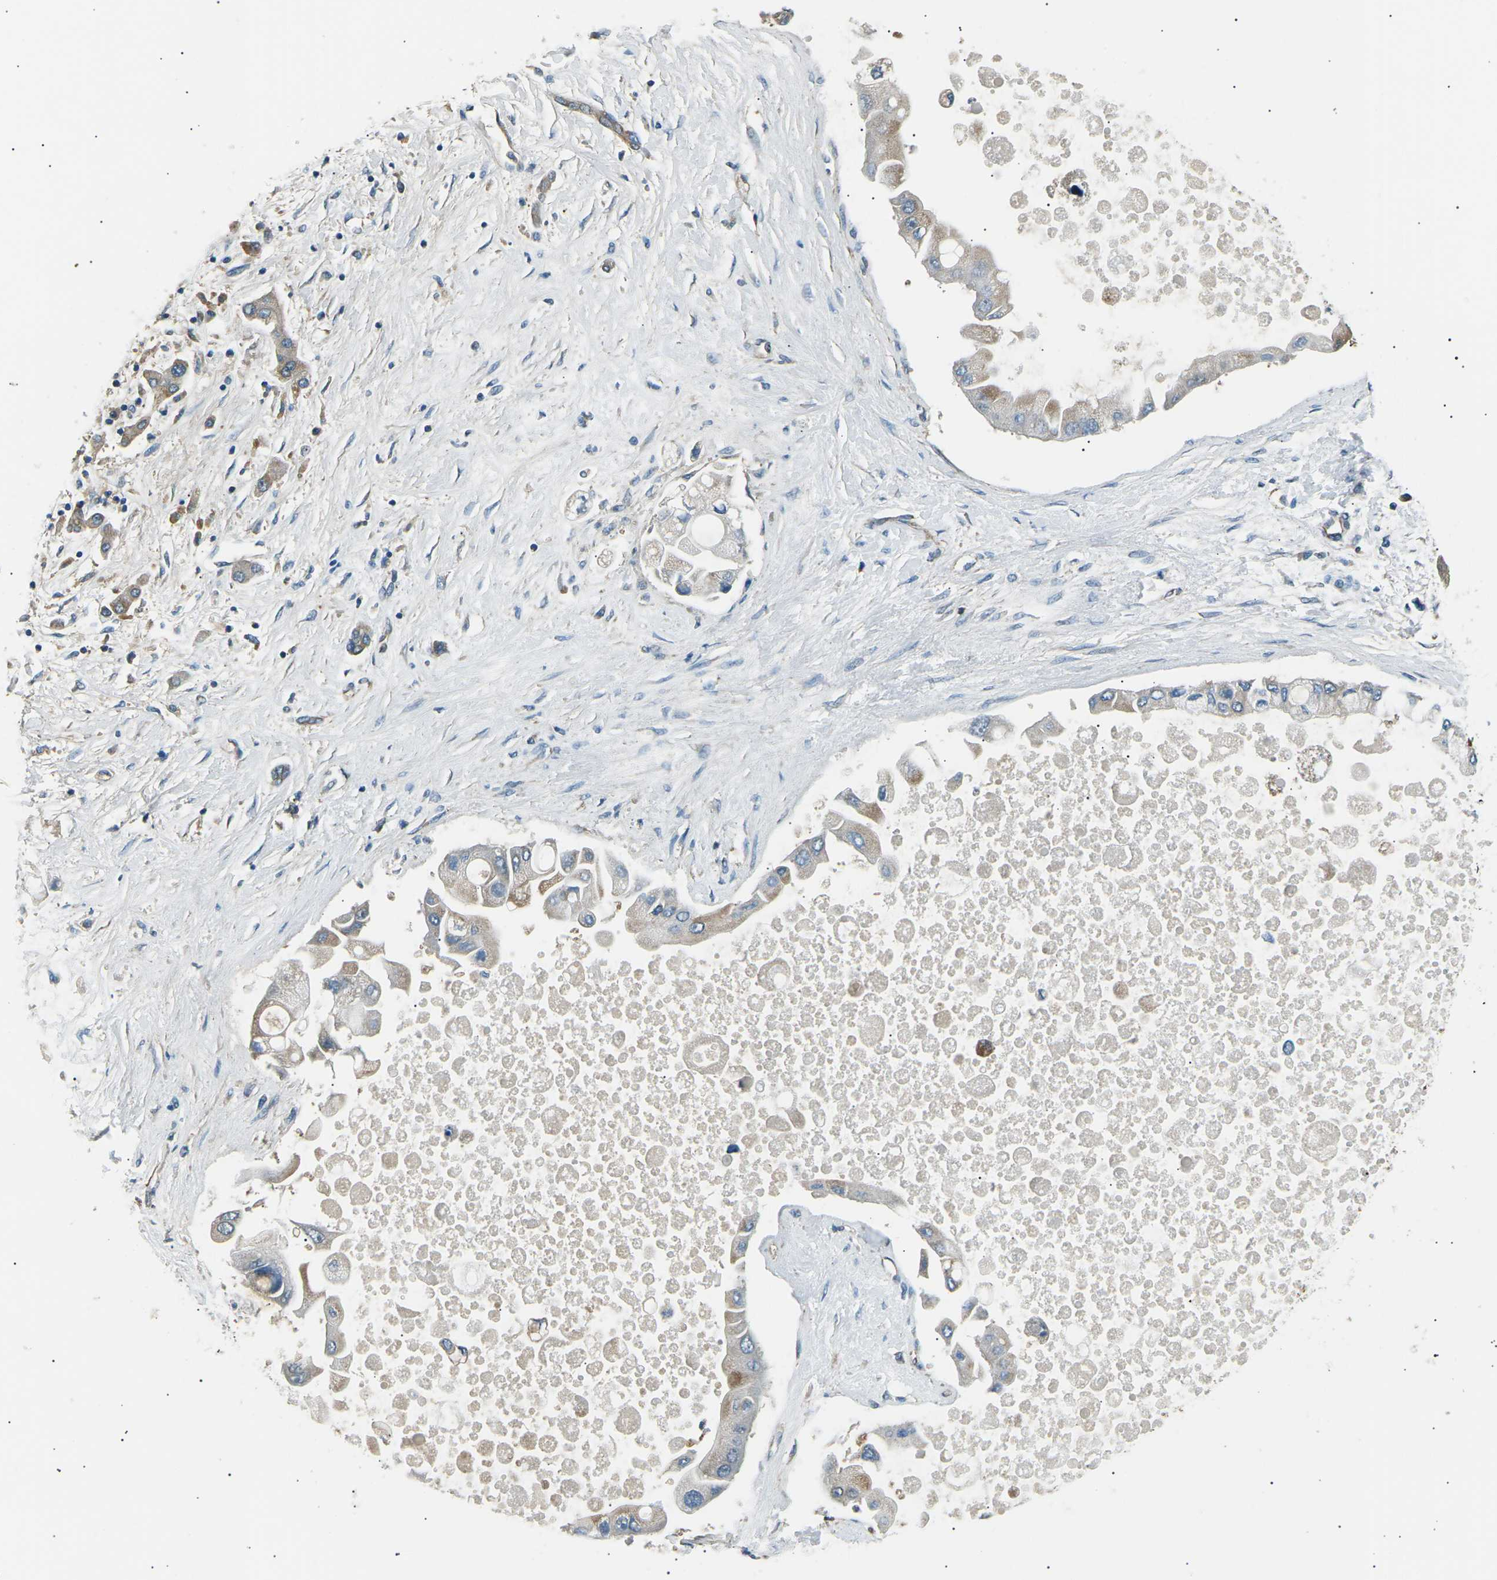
{"staining": {"intensity": "weak", "quantity": "<25%", "location": "cytoplasmic/membranous"}, "tissue": "liver cancer", "cell_type": "Tumor cells", "image_type": "cancer", "snomed": [{"axis": "morphology", "description": "Cholangiocarcinoma"}, {"axis": "topography", "description": "Liver"}], "caption": "There is no significant positivity in tumor cells of liver cholangiocarcinoma. (DAB immunohistochemistry (IHC) with hematoxylin counter stain).", "gene": "SLK", "patient": {"sex": "male", "age": 50}}